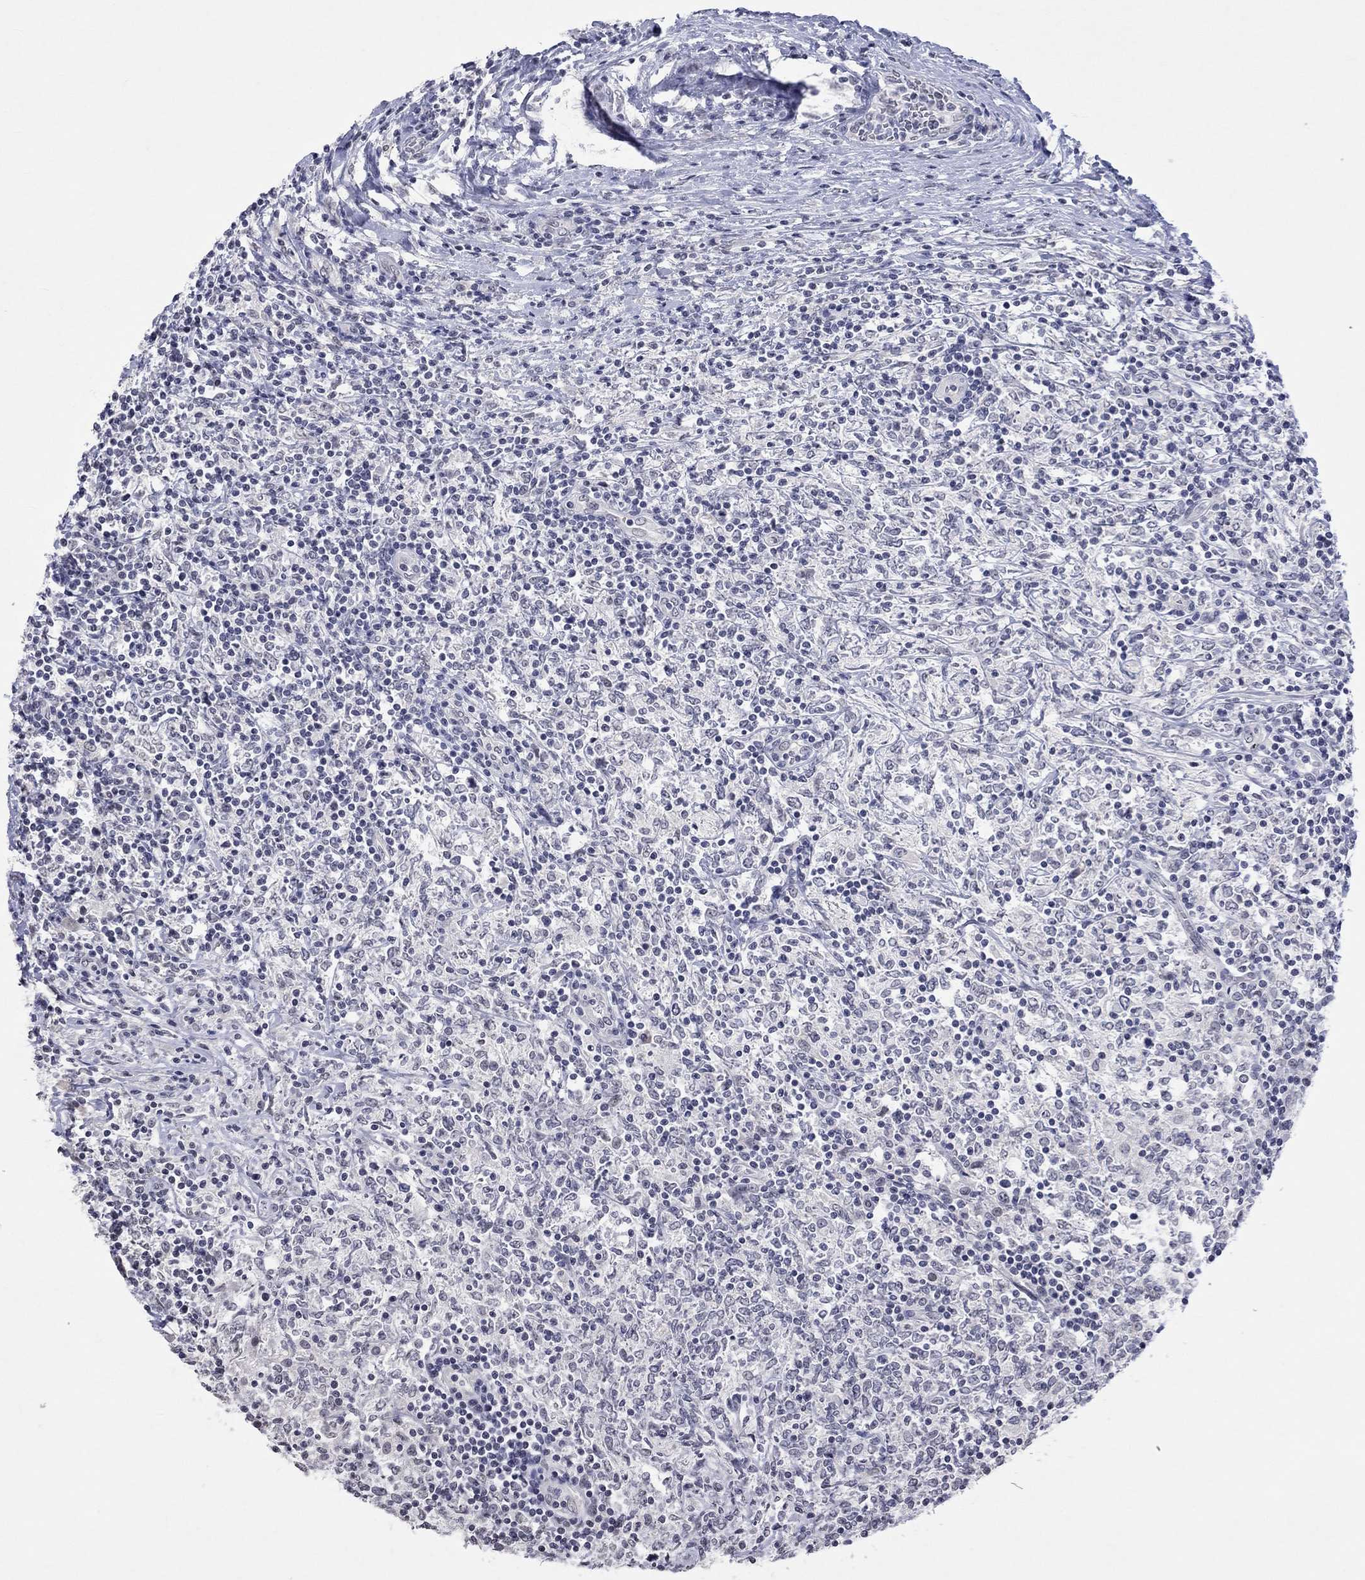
{"staining": {"intensity": "negative", "quantity": "none", "location": "none"}, "tissue": "lymphoma", "cell_type": "Tumor cells", "image_type": "cancer", "snomed": [{"axis": "morphology", "description": "Malignant lymphoma, non-Hodgkin's type, High grade"}, {"axis": "topography", "description": "Lymph node"}], "caption": "IHC micrograph of neoplastic tissue: human lymphoma stained with DAB (3,3'-diaminobenzidine) shows no significant protein positivity in tumor cells.", "gene": "TMEM143", "patient": {"sex": "female", "age": 84}}